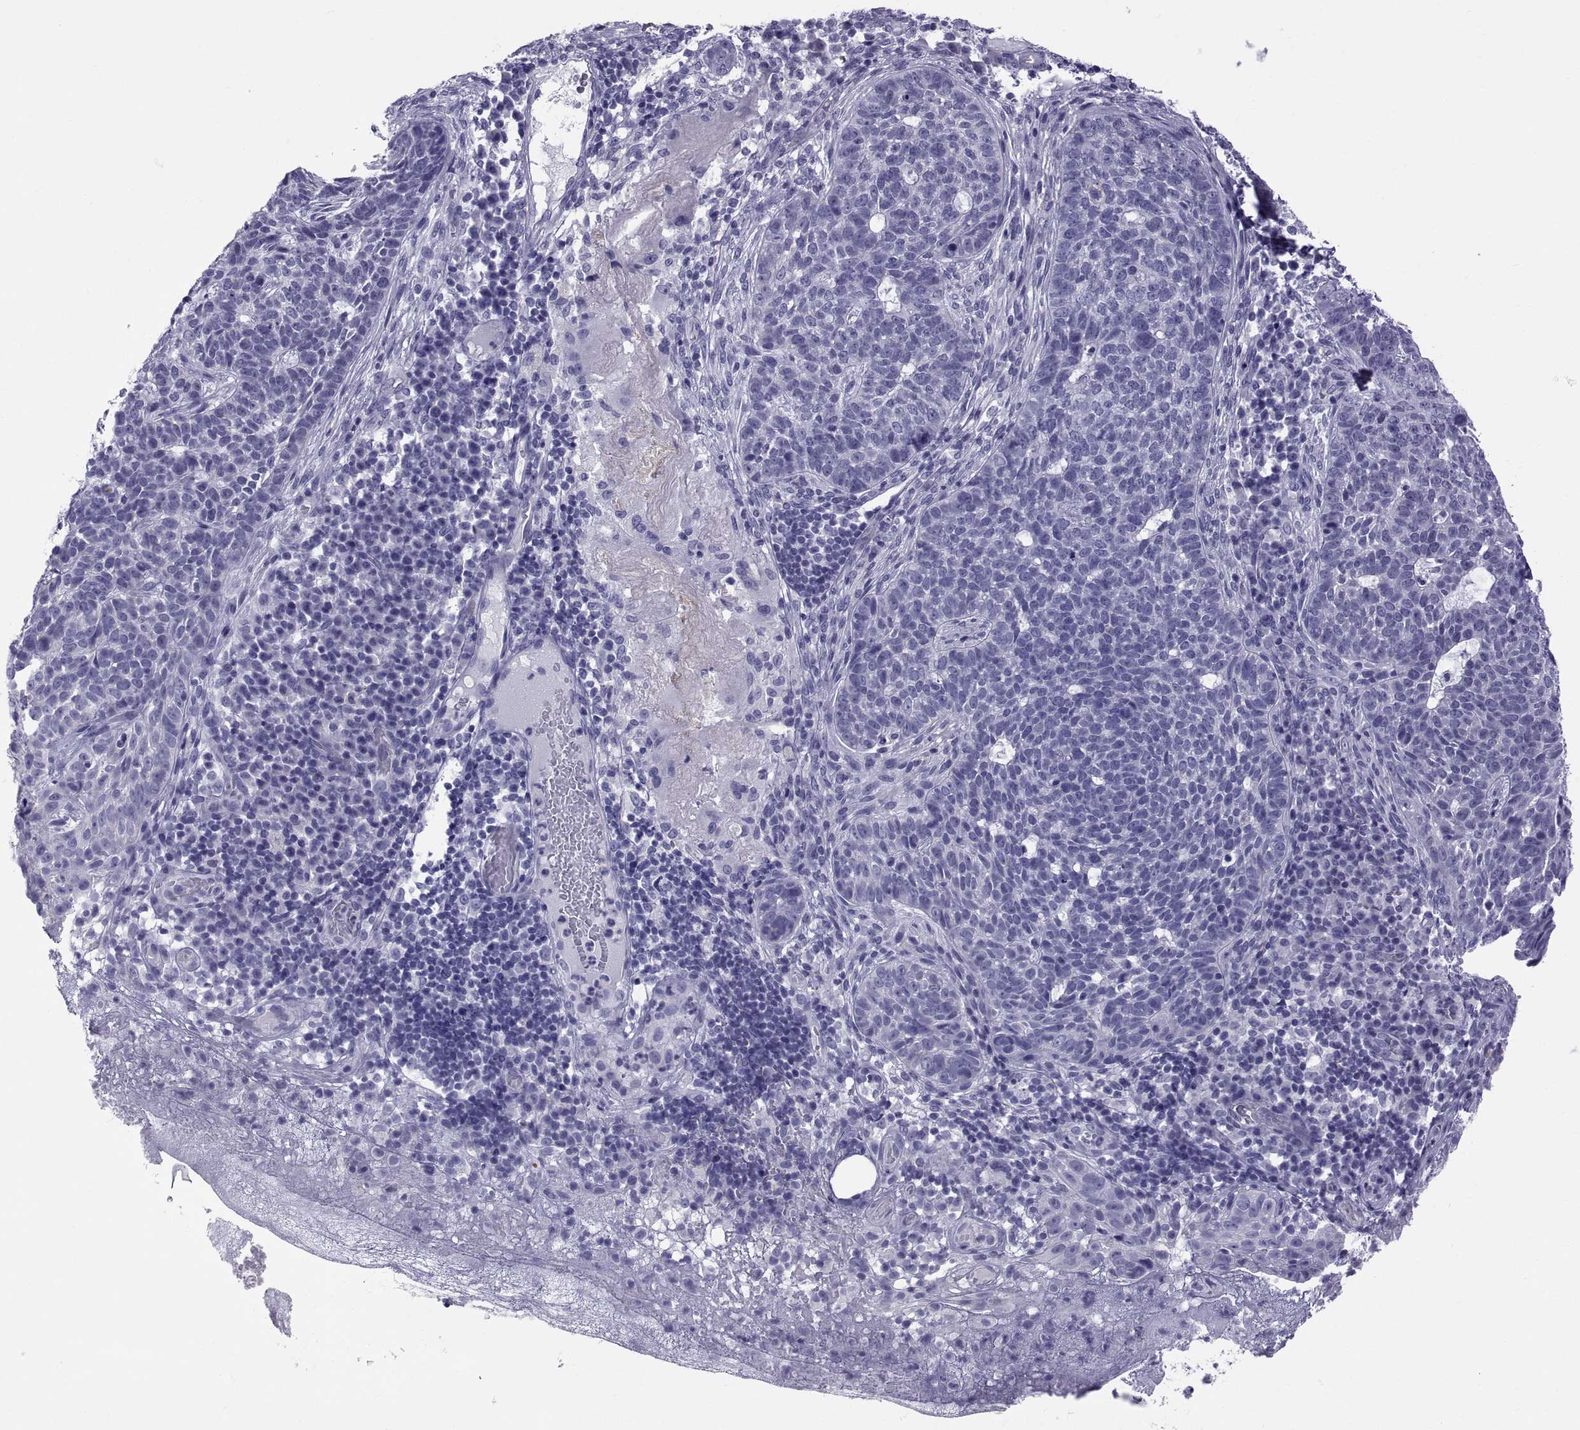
{"staining": {"intensity": "negative", "quantity": "none", "location": "none"}, "tissue": "skin cancer", "cell_type": "Tumor cells", "image_type": "cancer", "snomed": [{"axis": "morphology", "description": "Basal cell carcinoma"}, {"axis": "topography", "description": "Skin"}], "caption": "A high-resolution photomicrograph shows IHC staining of skin cancer (basal cell carcinoma), which exhibits no significant expression in tumor cells. (DAB immunohistochemistry, high magnification).", "gene": "RNASE12", "patient": {"sex": "female", "age": 69}}